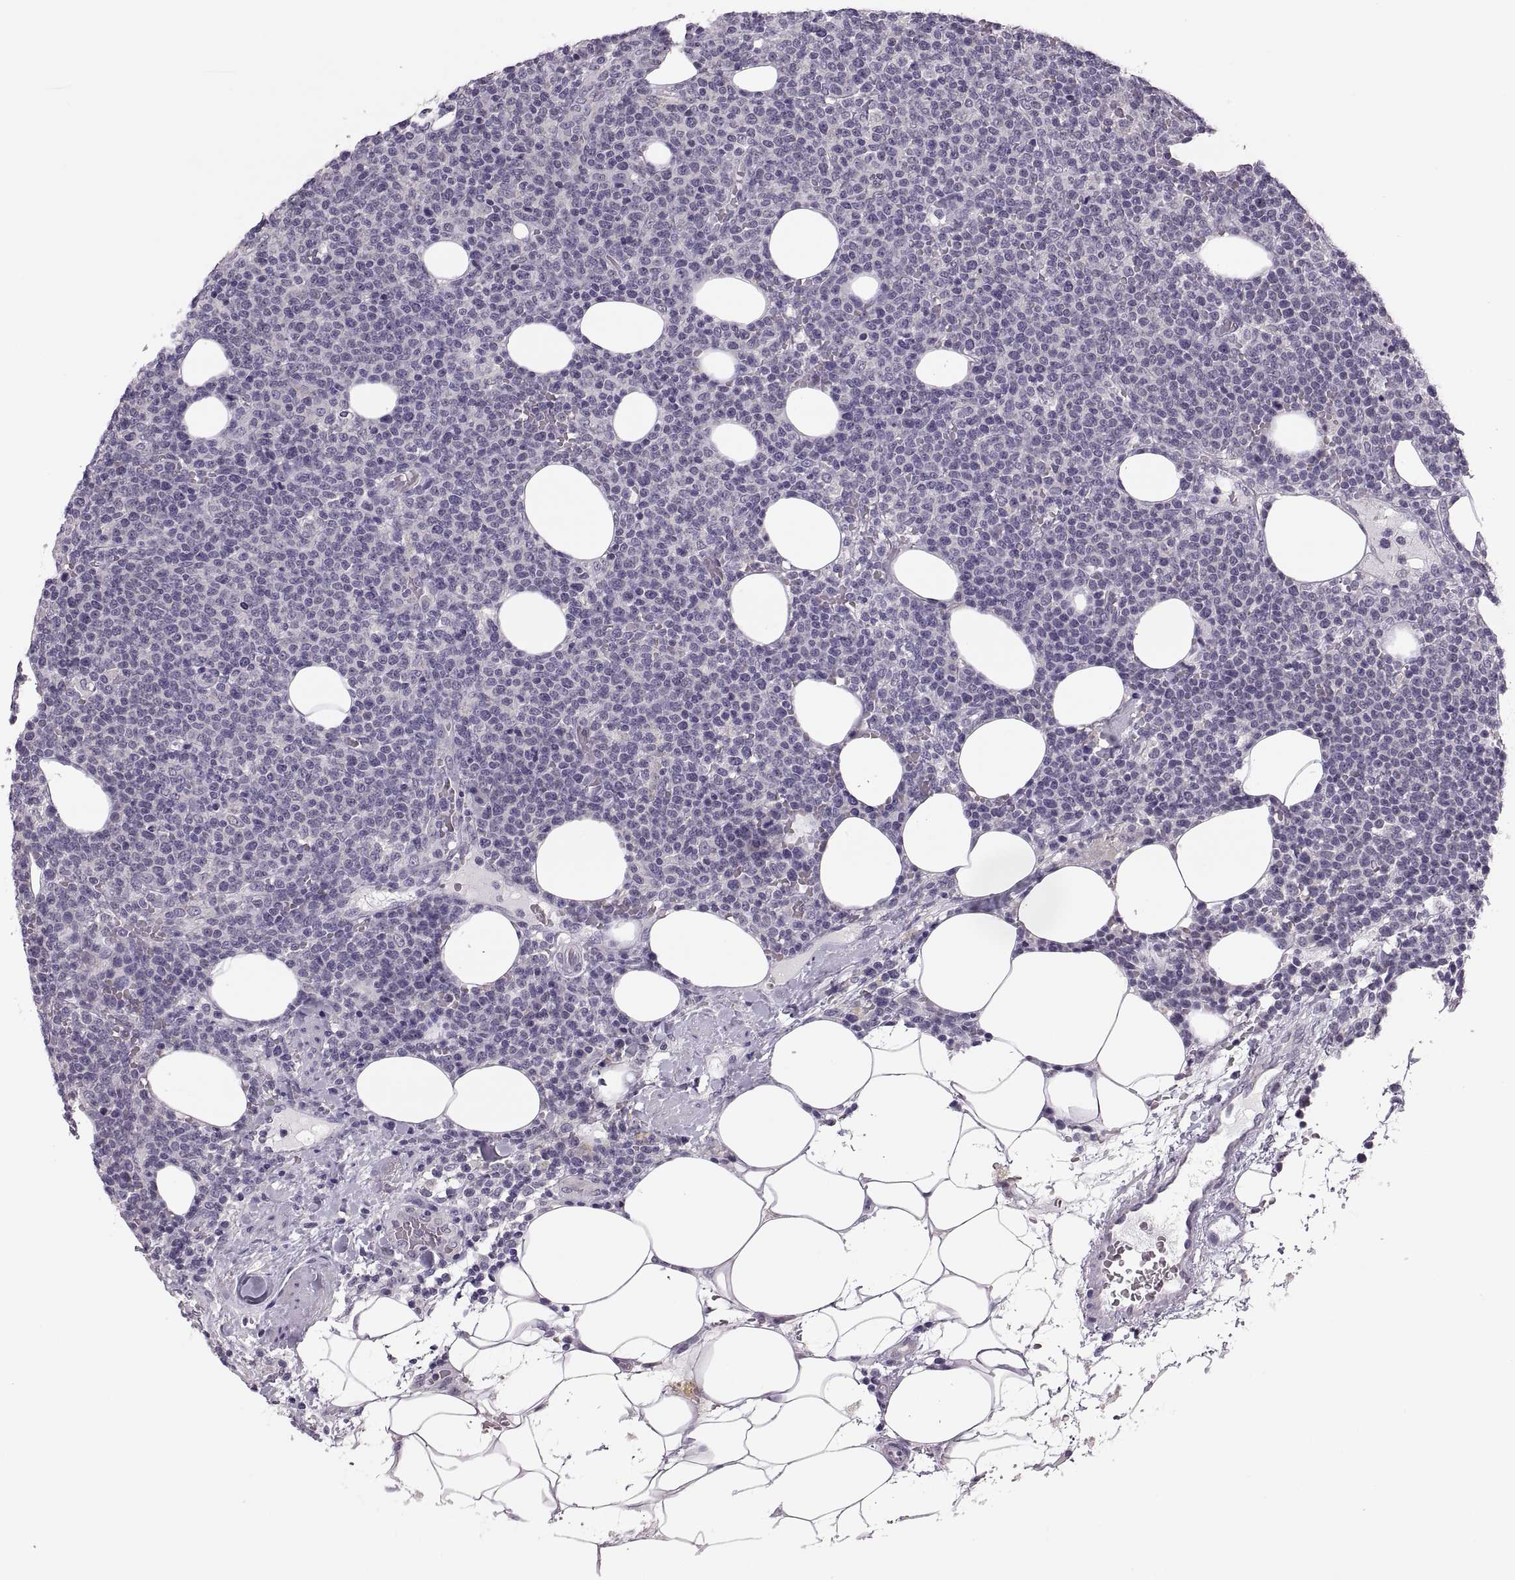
{"staining": {"intensity": "negative", "quantity": "none", "location": "none"}, "tissue": "lymphoma", "cell_type": "Tumor cells", "image_type": "cancer", "snomed": [{"axis": "morphology", "description": "Malignant lymphoma, non-Hodgkin's type, High grade"}, {"axis": "topography", "description": "Lymph node"}], "caption": "IHC micrograph of neoplastic tissue: lymphoma stained with DAB shows no significant protein staining in tumor cells.", "gene": "ADH6", "patient": {"sex": "male", "age": 61}}